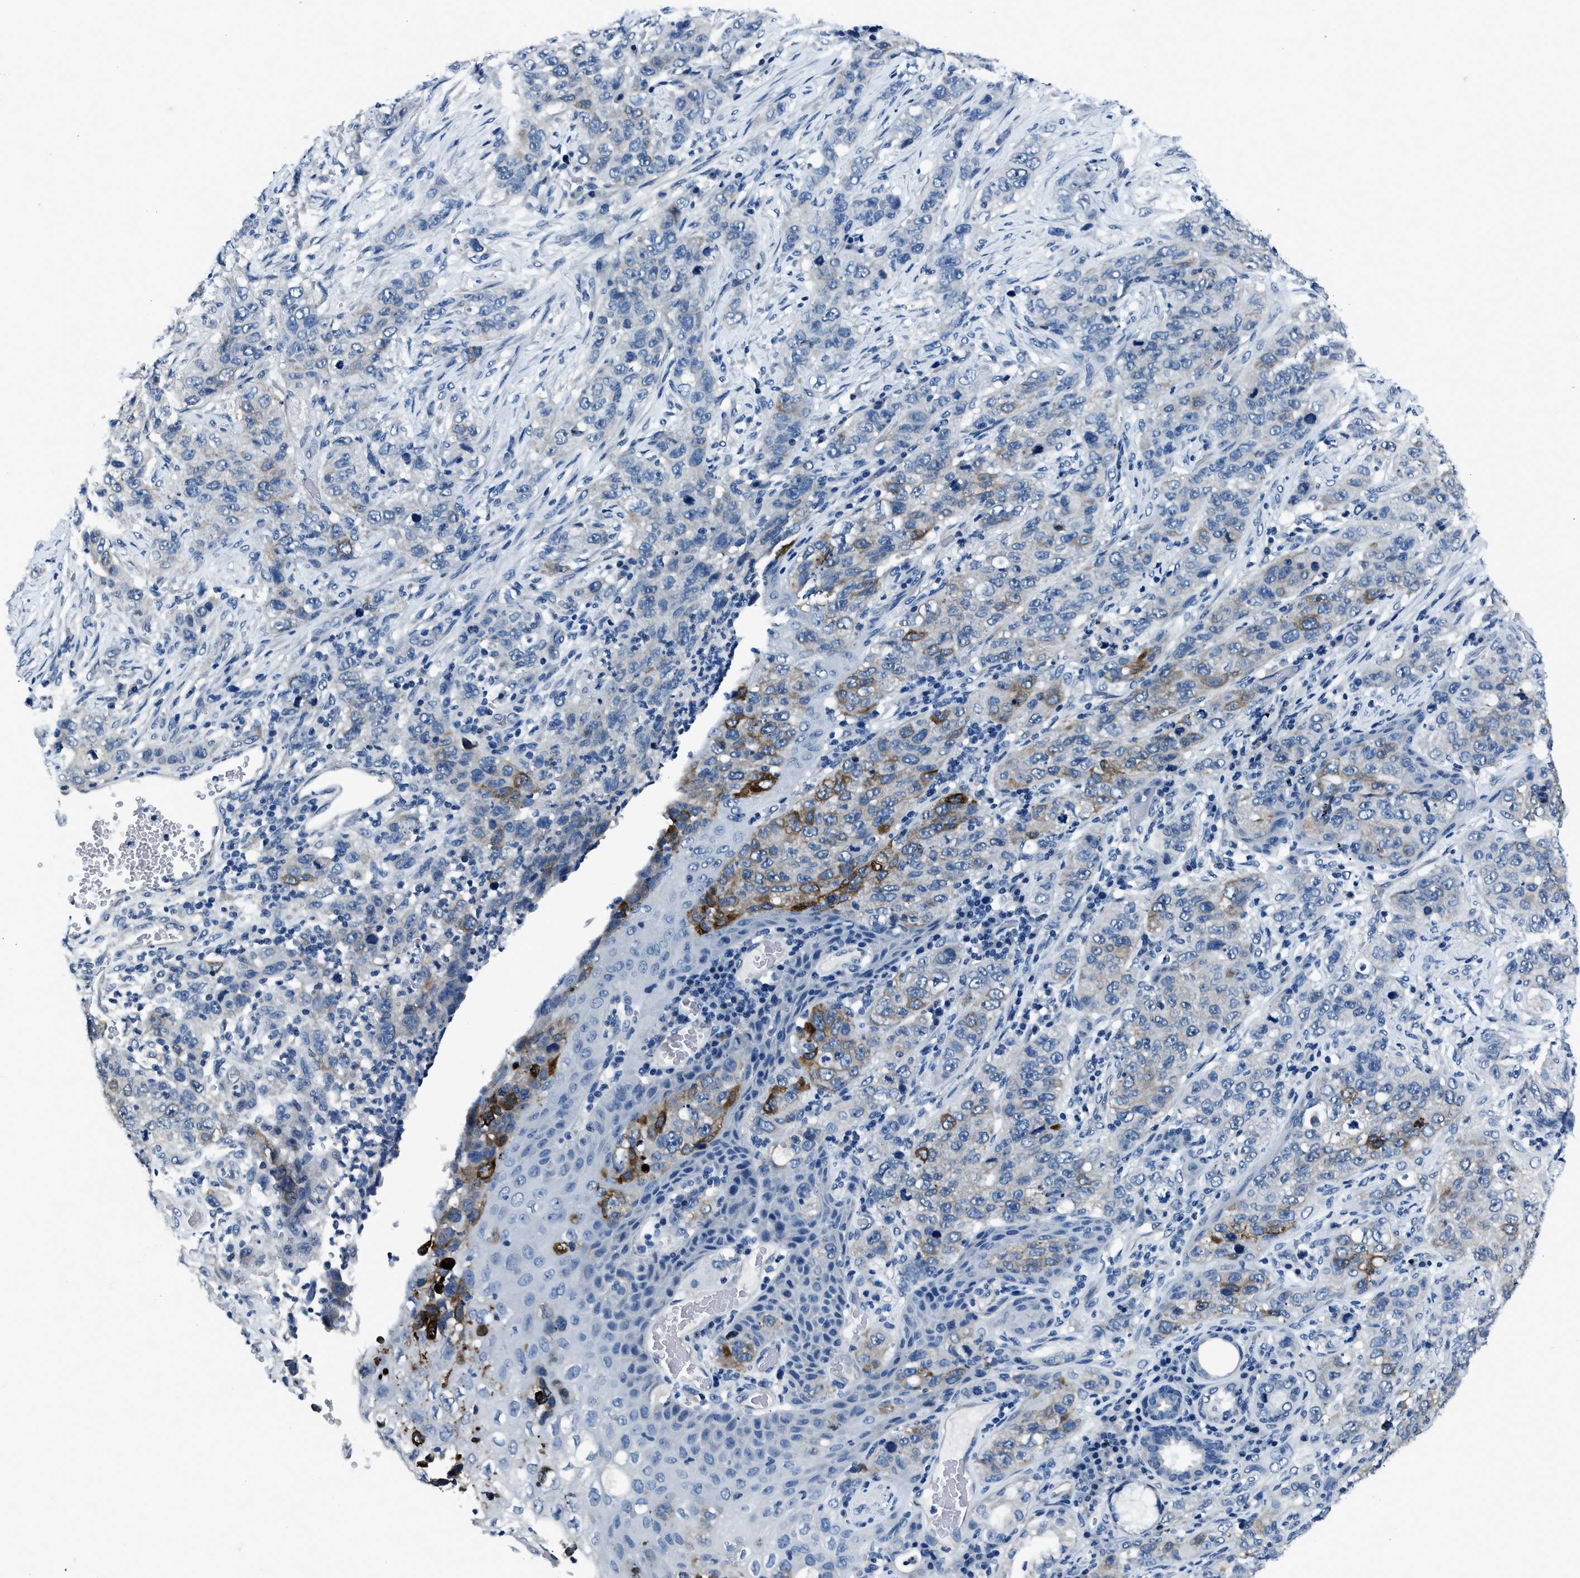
{"staining": {"intensity": "moderate", "quantity": "<25%", "location": "cytoplasmic/membranous"}, "tissue": "stomach cancer", "cell_type": "Tumor cells", "image_type": "cancer", "snomed": [{"axis": "morphology", "description": "Adenocarcinoma, NOS"}, {"axis": "topography", "description": "Stomach"}], "caption": "Brown immunohistochemical staining in human adenocarcinoma (stomach) shows moderate cytoplasmic/membranous expression in about <25% of tumor cells.", "gene": "GJA3", "patient": {"sex": "male", "age": 48}}